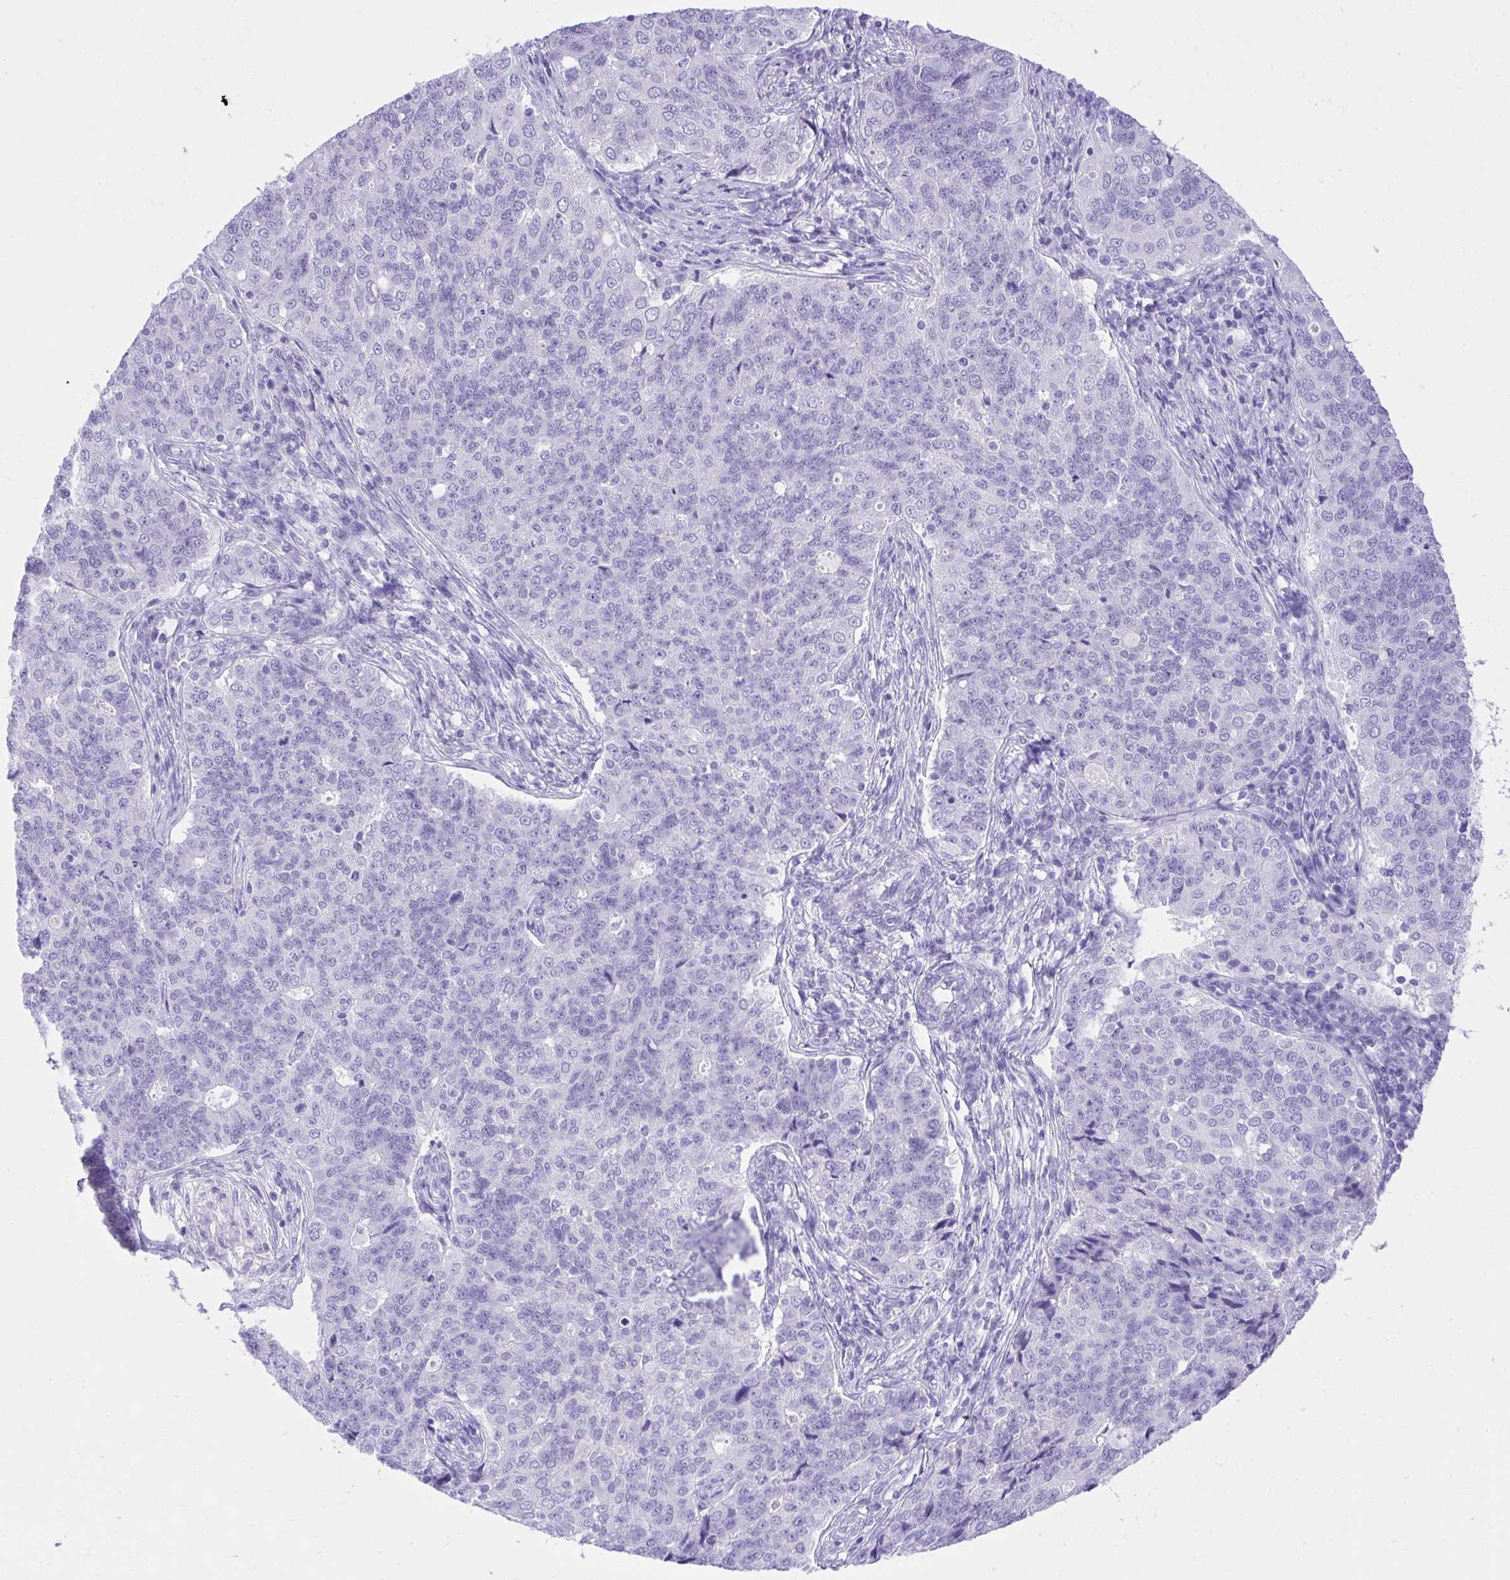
{"staining": {"intensity": "negative", "quantity": "none", "location": "none"}, "tissue": "endometrial cancer", "cell_type": "Tumor cells", "image_type": "cancer", "snomed": [{"axis": "morphology", "description": "Adenocarcinoma, NOS"}, {"axis": "topography", "description": "Endometrium"}], "caption": "The image displays no significant positivity in tumor cells of endometrial adenocarcinoma.", "gene": "KCNN4", "patient": {"sex": "female", "age": 43}}